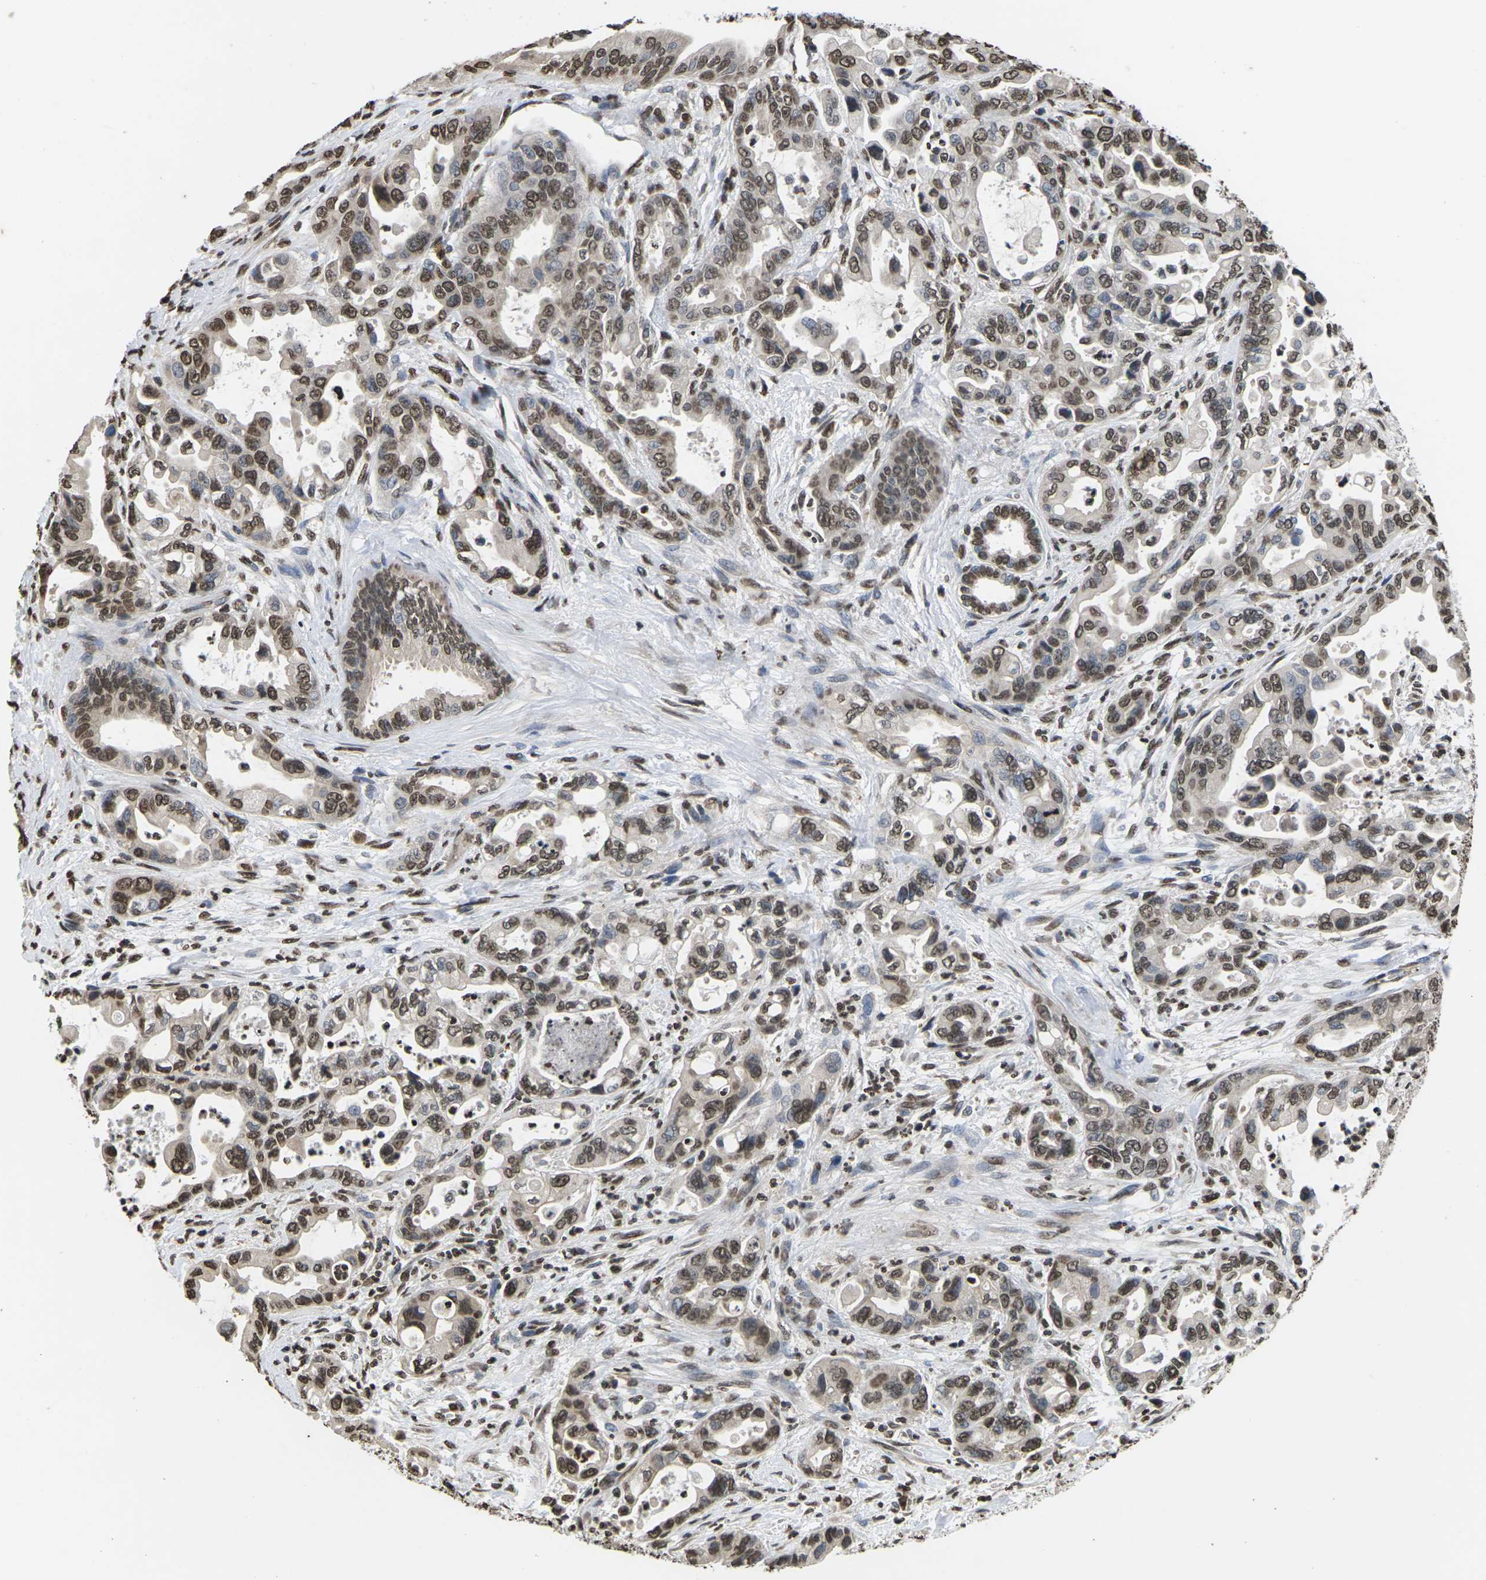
{"staining": {"intensity": "moderate", "quantity": ">75%", "location": "nuclear"}, "tissue": "pancreatic cancer", "cell_type": "Tumor cells", "image_type": "cancer", "snomed": [{"axis": "morphology", "description": "Adenocarcinoma, NOS"}, {"axis": "topography", "description": "Pancreas"}], "caption": "Brown immunohistochemical staining in human adenocarcinoma (pancreatic) exhibits moderate nuclear positivity in approximately >75% of tumor cells. The protein of interest is shown in brown color, while the nuclei are stained blue.", "gene": "EMSY", "patient": {"sex": "male", "age": 70}}